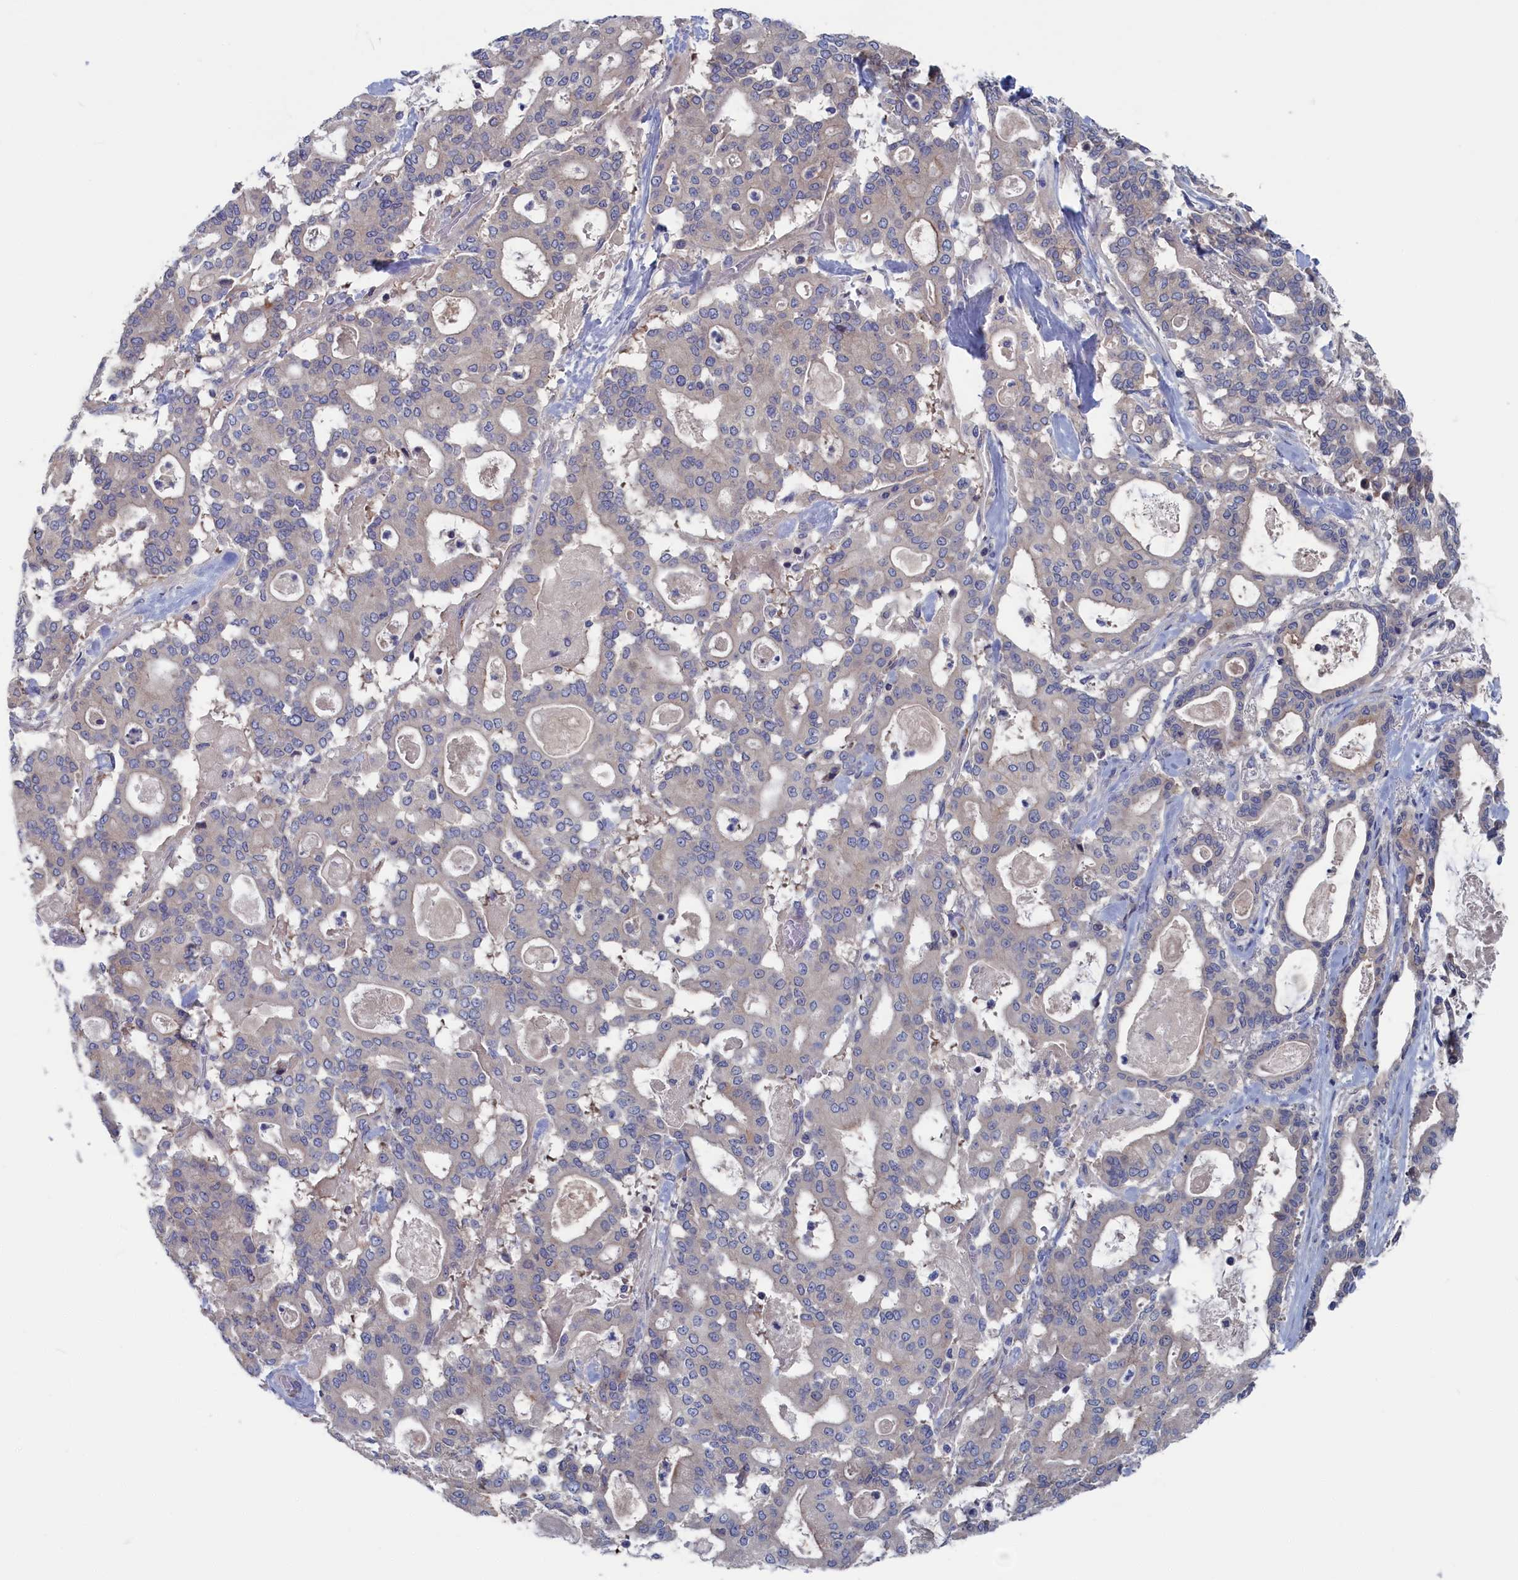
{"staining": {"intensity": "weak", "quantity": "<25%", "location": "cytoplasmic/membranous"}, "tissue": "pancreatic cancer", "cell_type": "Tumor cells", "image_type": "cancer", "snomed": [{"axis": "morphology", "description": "Adenocarcinoma, NOS"}, {"axis": "topography", "description": "Pancreas"}], "caption": "Human pancreatic adenocarcinoma stained for a protein using immunohistochemistry (IHC) reveals no staining in tumor cells.", "gene": "CEND1", "patient": {"sex": "male", "age": 63}}